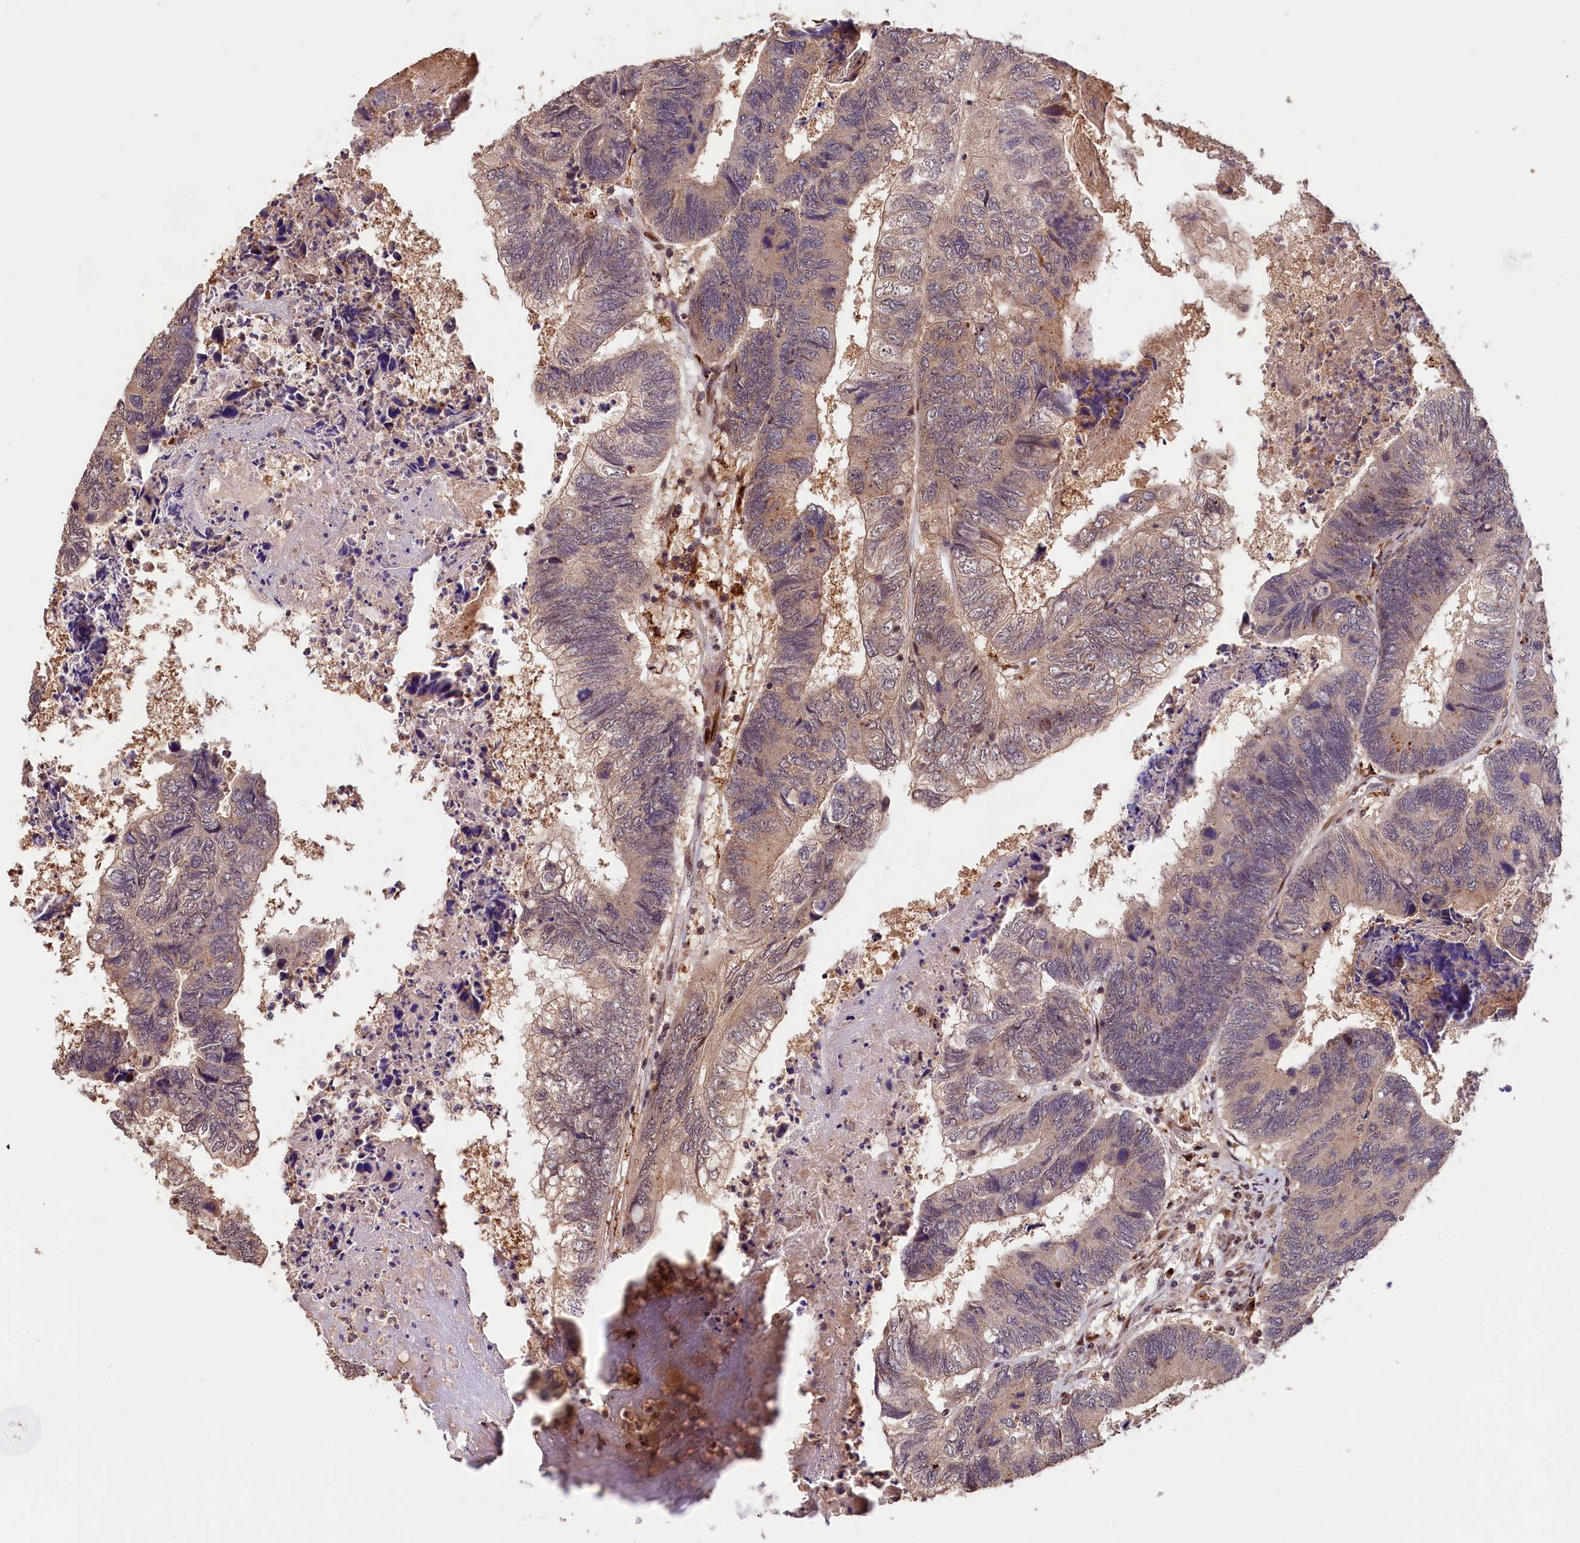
{"staining": {"intensity": "weak", "quantity": ">75%", "location": "cytoplasmic/membranous"}, "tissue": "colorectal cancer", "cell_type": "Tumor cells", "image_type": "cancer", "snomed": [{"axis": "morphology", "description": "Adenocarcinoma, NOS"}, {"axis": "topography", "description": "Colon"}], "caption": "Human adenocarcinoma (colorectal) stained with a brown dye exhibits weak cytoplasmic/membranous positive expression in approximately >75% of tumor cells.", "gene": "PHAF1", "patient": {"sex": "female", "age": 67}}